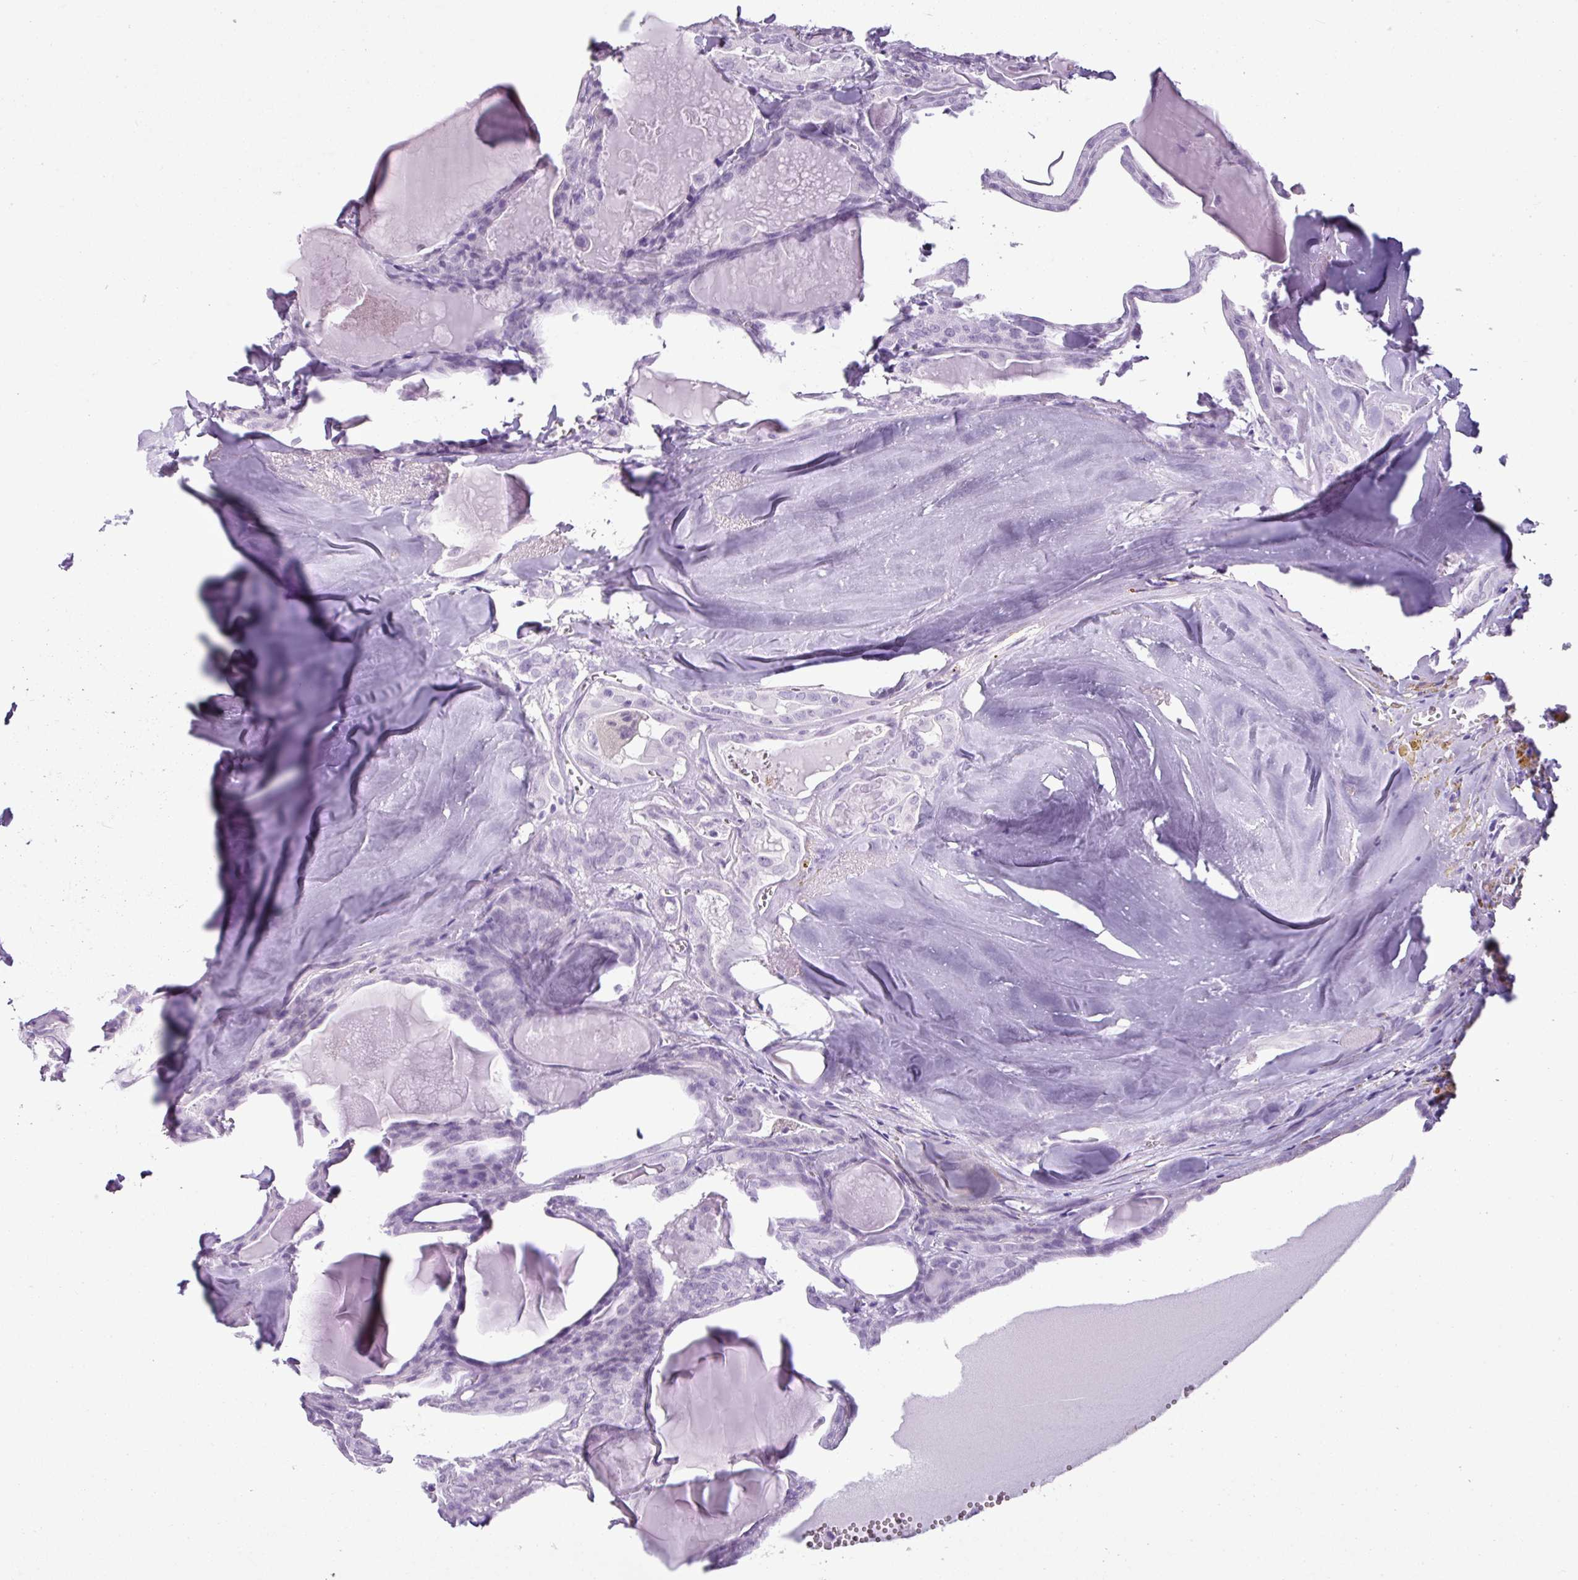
{"staining": {"intensity": "negative", "quantity": "none", "location": "none"}, "tissue": "thyroid cancer", "cell_type": "Tumor cells", "image_type": "cancer", "snomed": [{"axis": "morphology", "description": "Papillary adenocarcinoma, NOS"}, {"axis": "topography", "description": "Thyroid gland"}], "caption": "This is an IHC histopathology image of human papillary adenocarcinoma (thyroid). There is no expression in tumor cells.", "gene": "SCT", "patient": {"sex": "male", "age": 52}}